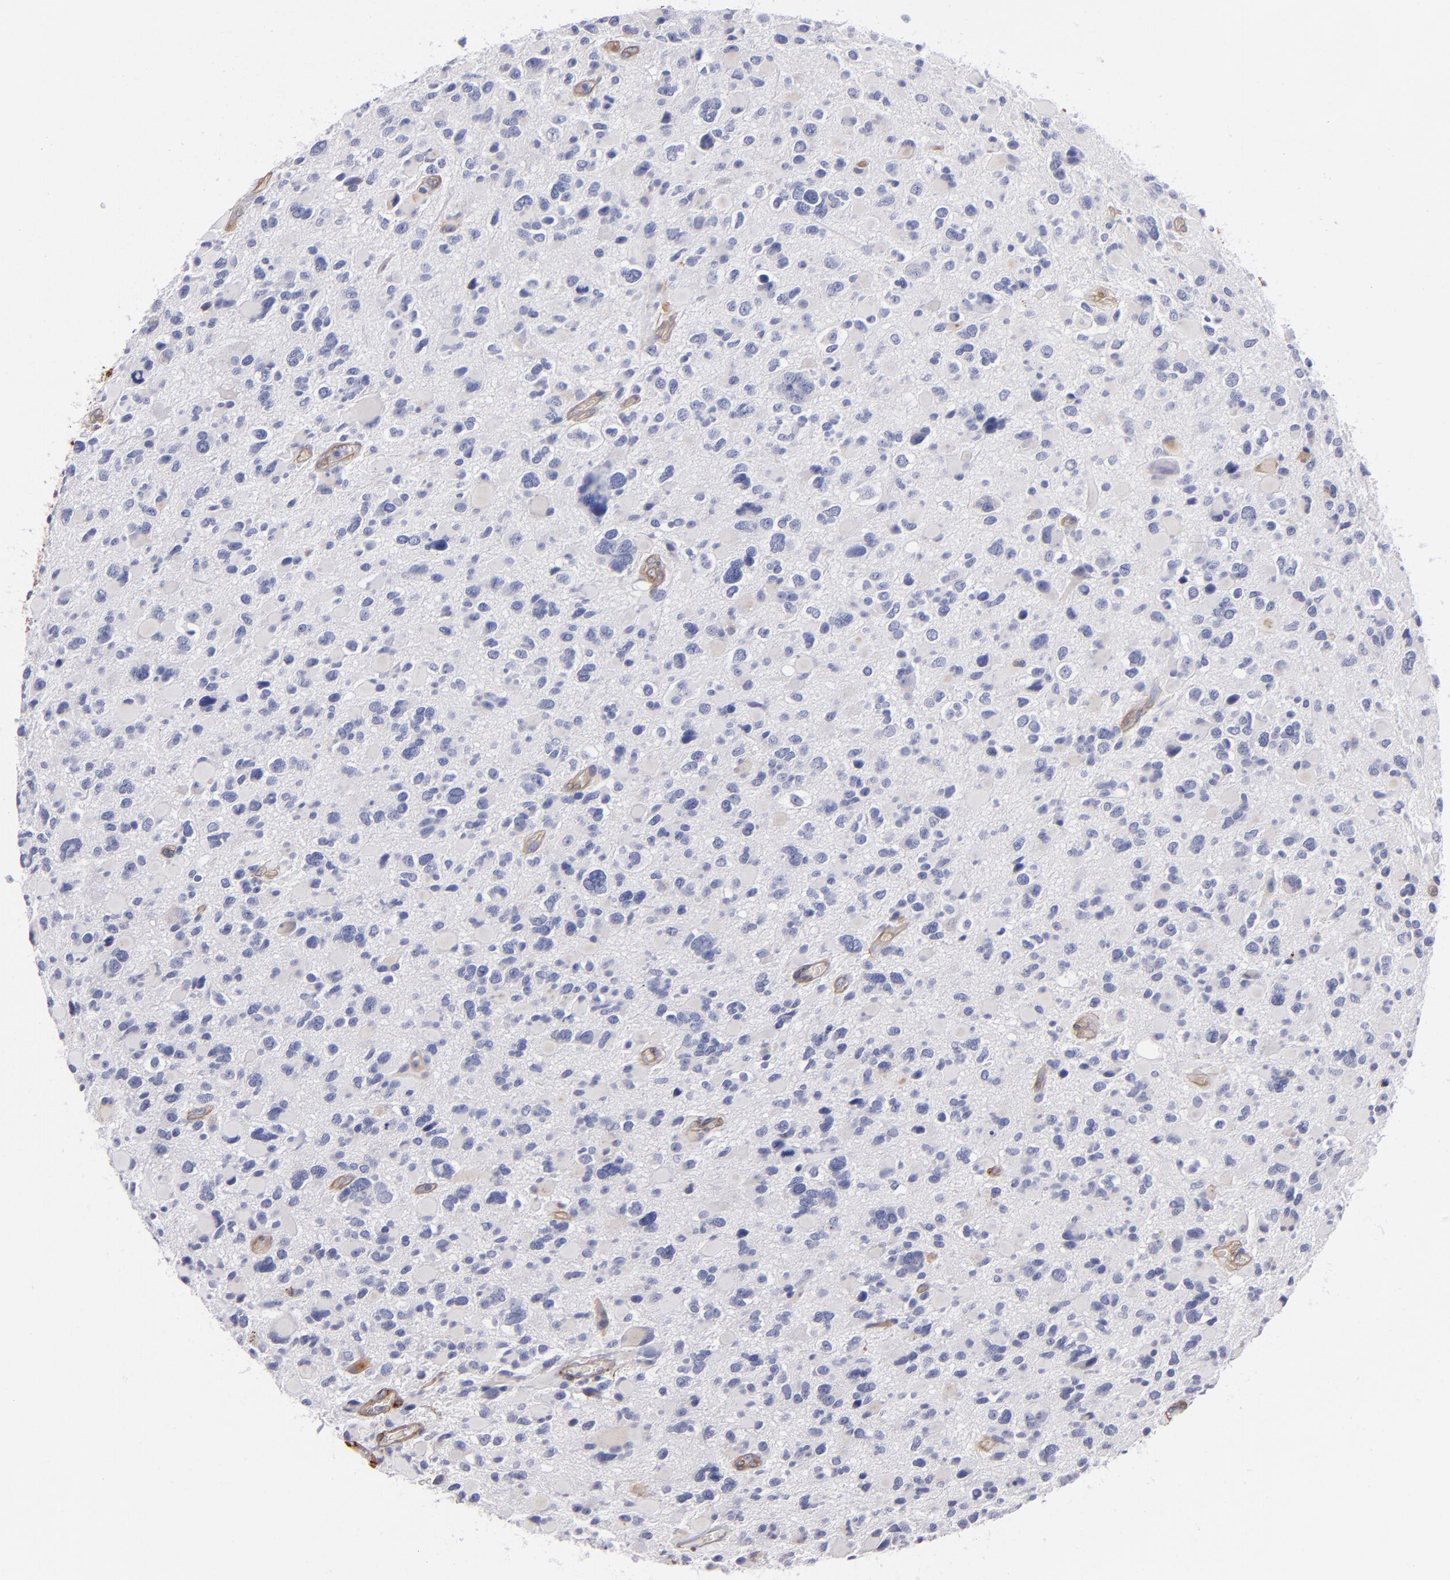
{"staining": {"intensity": "weak", "quantity": "<25%", "location": "cytoplasmic/membranous"}, "tissue": "glioma", "cell_type": "Tumor cells", "image_type": "cancer", "snomed": [{"axis": "morphology", "description": "Glioma, malignant, High grade"}, {"axis": "topography", "description": "Brain"}], "caption": "Human malignant glioma (high-grade) stained for a protein using immunohistochemistry (IHC) exhibits no expression in tumor cells.", "gene": "LAMC1", "patient": {"sex": "female", "age": 37}}